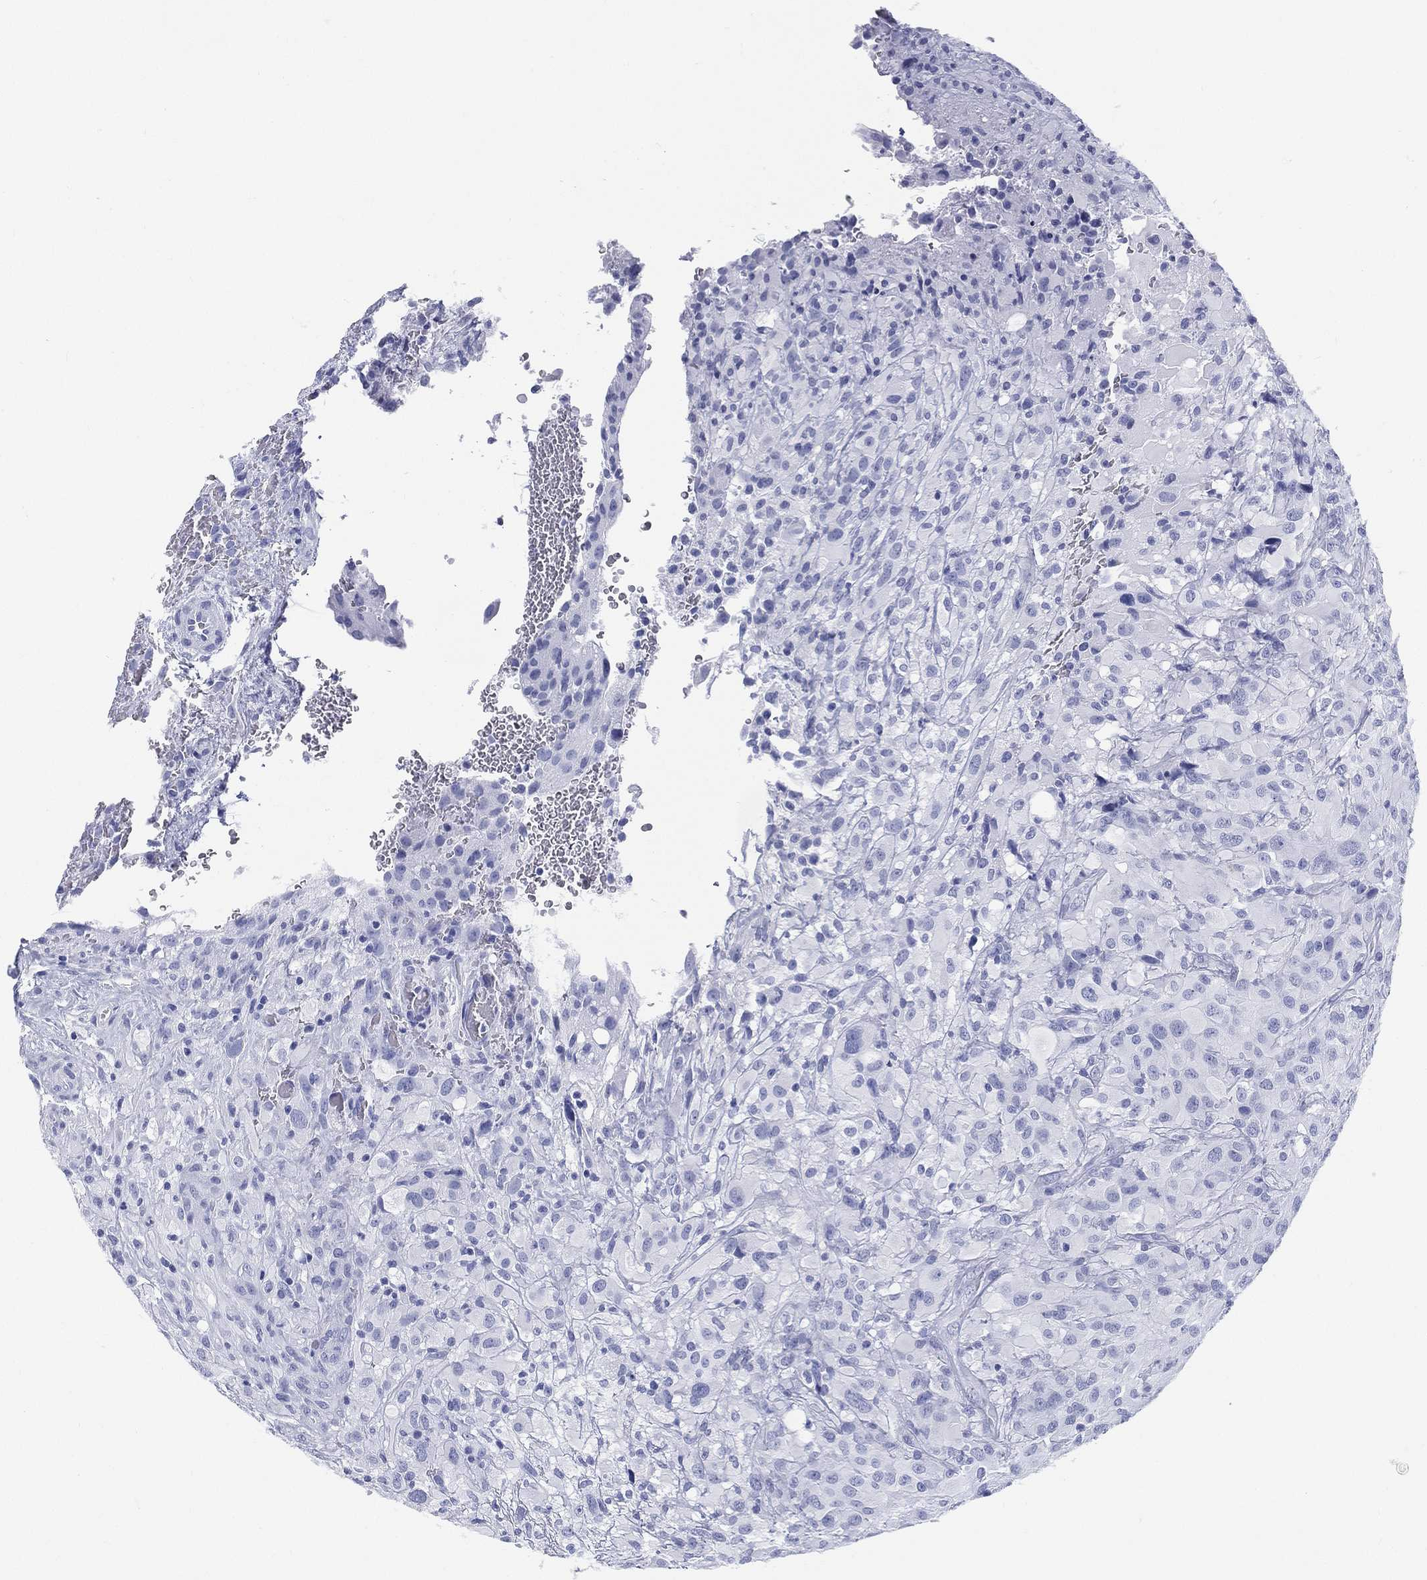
{"staining": {"intensity": "negative", "quantity": "none", "location": "none"}, "tissue": "glioma", "cell_type": "Tumor cells", "image_type": "cancer", "snomed": [{"axis": "morphology", "description": "Glioma, malignant, High grade"}, {"axis": "topography", "description": "Cerebral cortex"}], "caption": "A micrograph of malignant glioma (high-grade) stained for a protein exhibits no brown staining in tumor cells. (DAB immunohistochemistry (IHC) with hematoxylin counter stain).", "gene": "ETNPPL", "patient": {"sex": "male", "age": 35}}